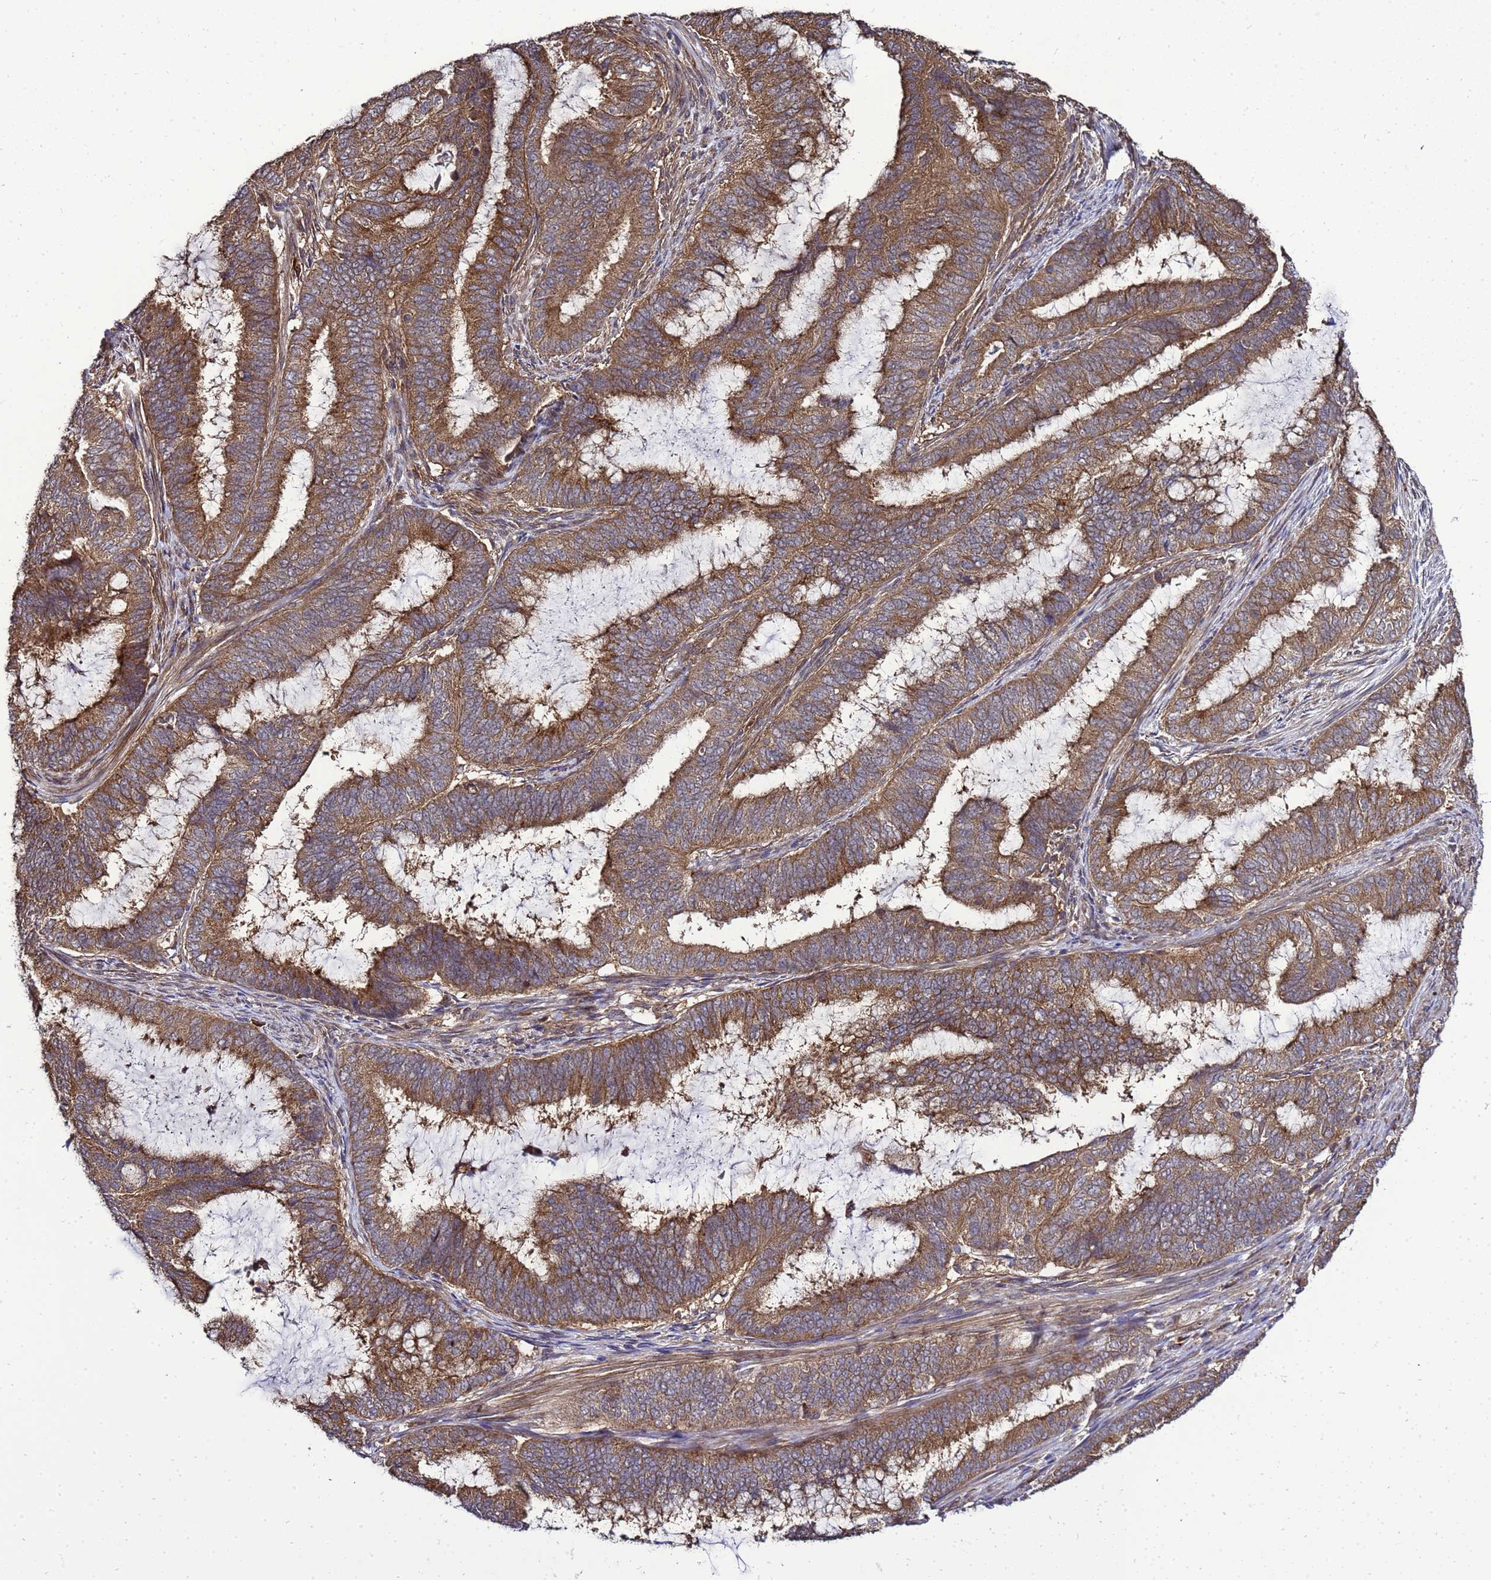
{"staining": {"intensity": "strong", "quantity": ">75%", "location": "cytoplasmic/membranous"}, "tissue": "endometrial cancer", "cell_type": "Tumor cells", "image_type": "cancer", "snomed": [{"axis": "morphology", "description": "Adenocarcinoma, NOS"}, {"axis": "topography", "description": "Endometrium"}], "caption": "Approximately >75% of tumor cells in human endometrial cancer (adenocarcinoma) exhibit strong cytoplasmic/membranous protein positivity as visualized by brown immunohistochemical staining.", "gene": "TRABD", "patient": {"sex": "female", "age": 51}}